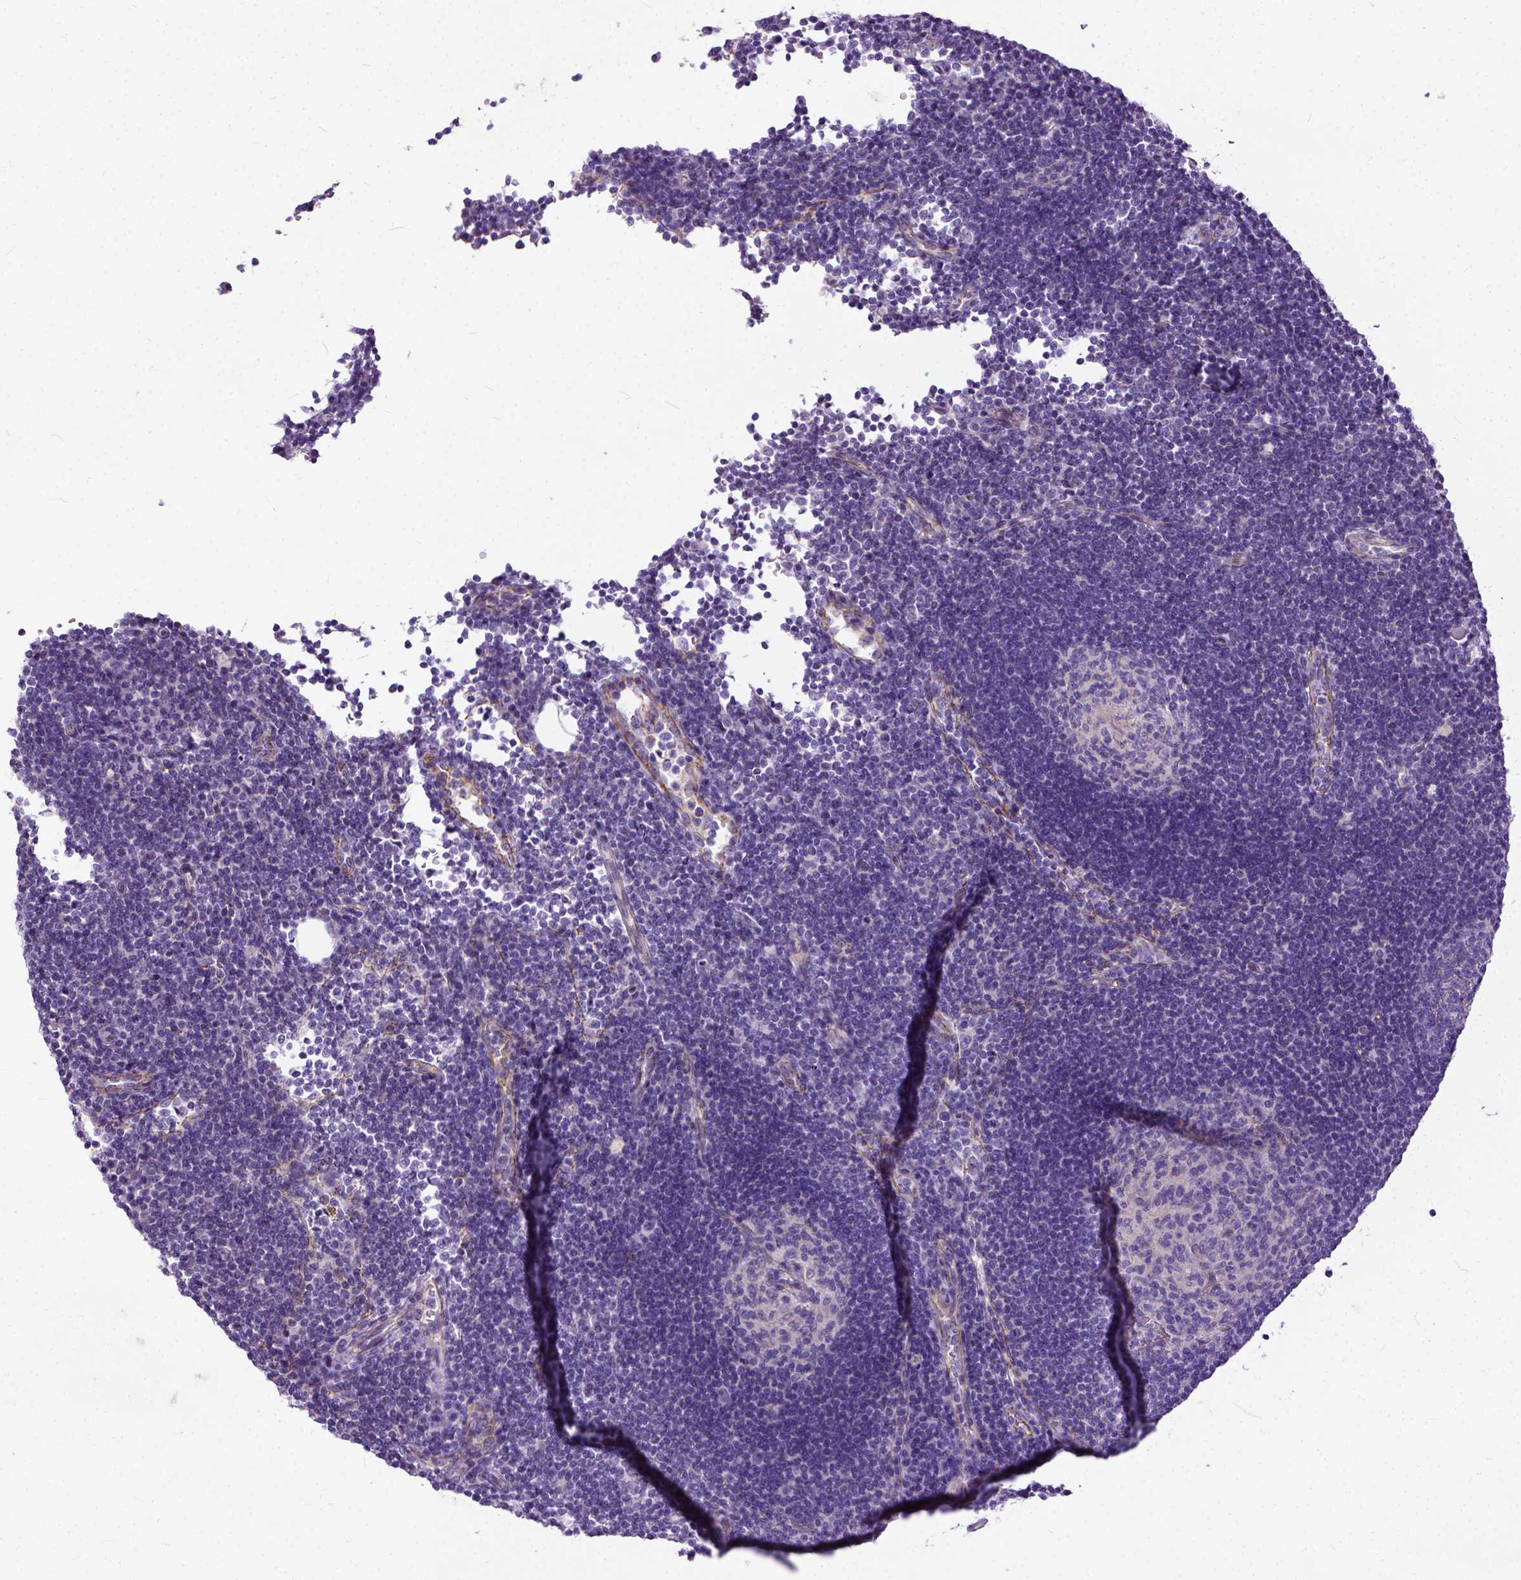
{"staining": {"intensity": "negative", "quantity": "none", "location": "none"}, "tissue": "lymph node", "cell_type": "Germinal center cells", "image_type": "normal", "snomed": [{"axis": "morphology", "description": "Normal tissue, NOS"}, {"axis": "topography", "description": "Lymph node"}], "caption": "The immunohistochemistry image has no significant positivity in germinal center cells of lymph node. (DAB (3,3'-diaminobenzidine) immunohistochemistry visualized using brightfield microscopy, high magnification).", "gene": "ADGRF1", "patient": {"sex": "male", "age": 67}}